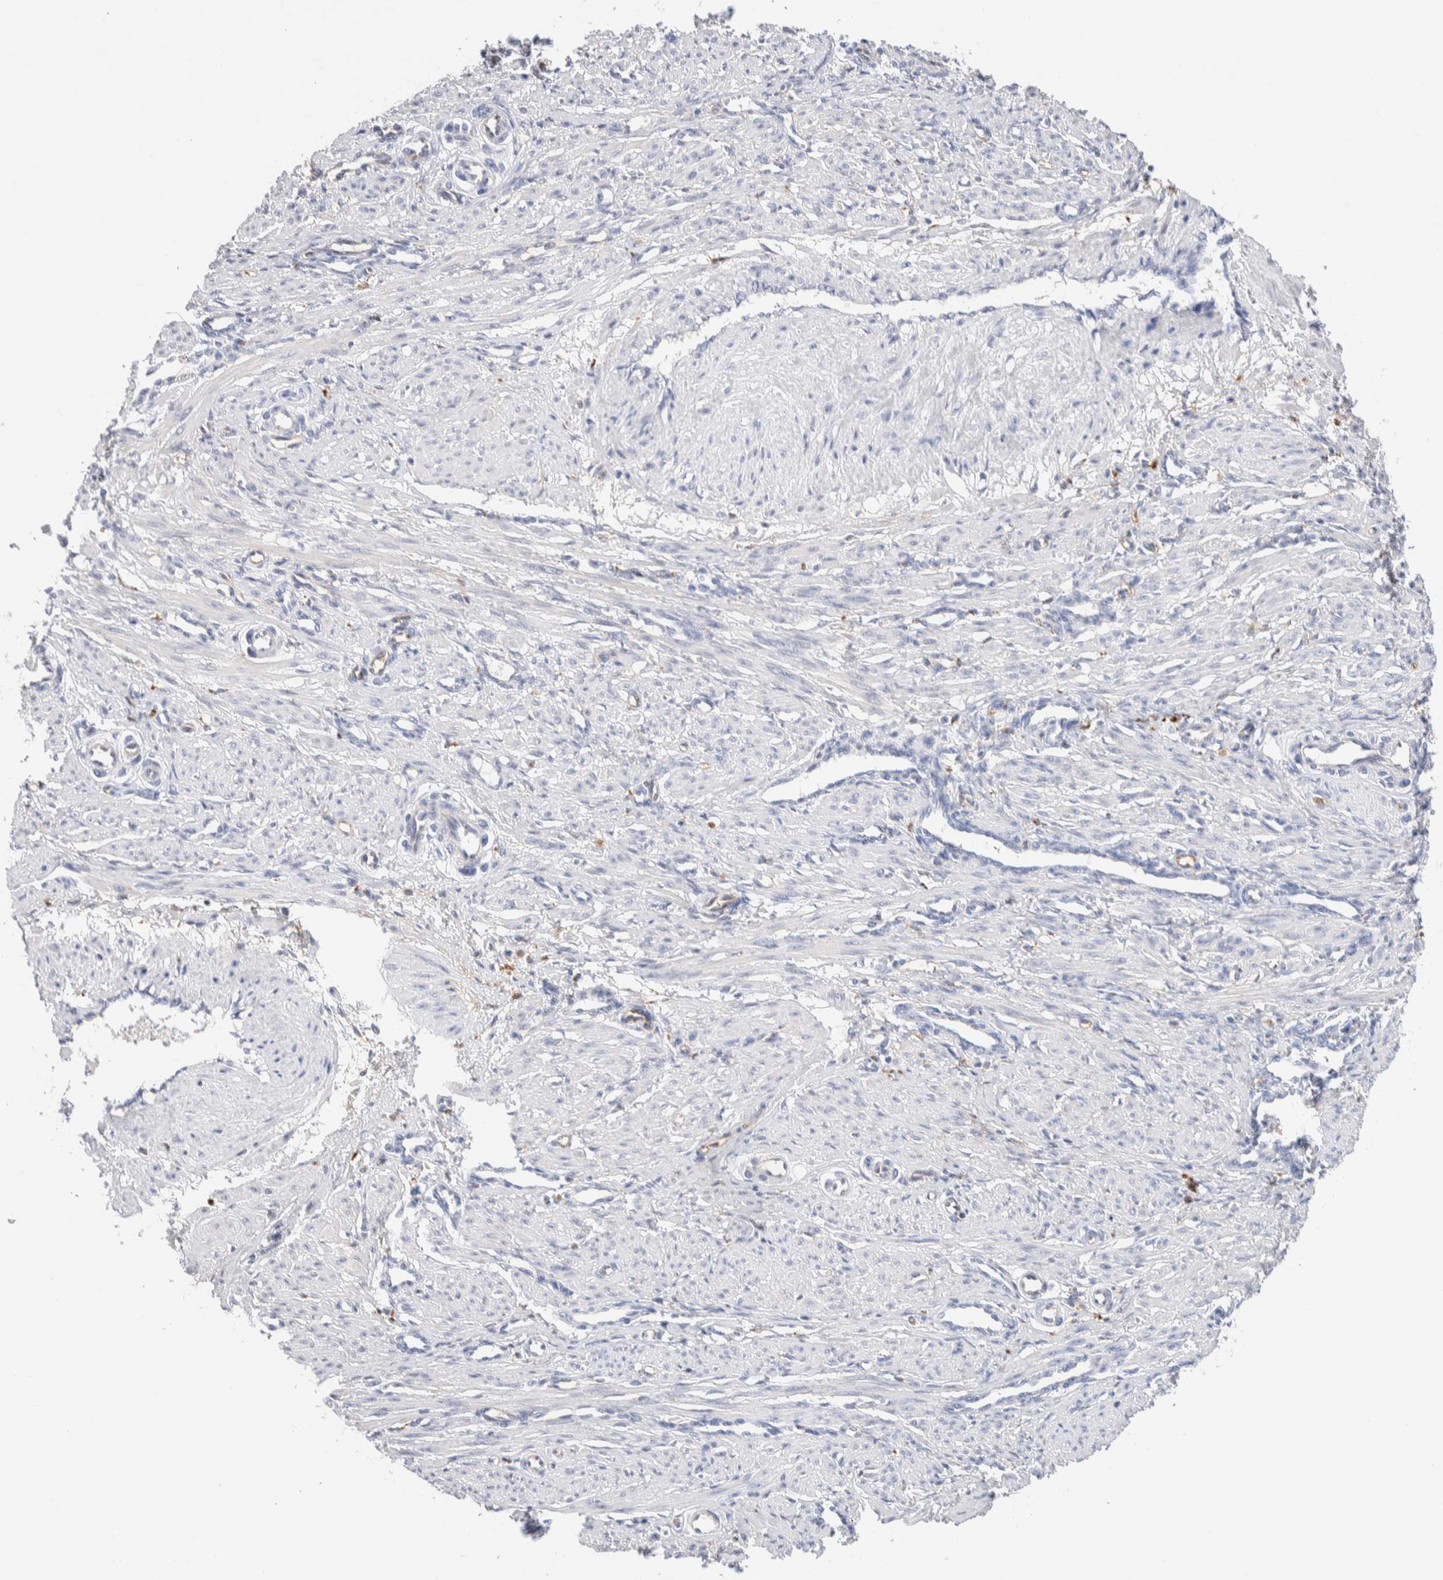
{"staining": {"intensity": "negative", "quantity": "none", "location": "none"}, "tissue": "smooth muscle", "cell_type": "Smooth muscle cells", "image_type": "normal", "snomed": [{"axis": "morphology", "description": "Normal tissue, NOS"}, {"axis": "topography", "description": "Endometrium"}], "caption": "Immunohistochemistry (IHC) histopathology image of normal human smooth muscle stained for a protein (brown), which exhibits no positivity in smooth muscle cells. (DAB (3,3'-diaminobenzidine) immunohistochemistry (IHC) with hematoxylin counter stain).", "gene": "METRNL", "patient": {"sex": "female", "age": 33}}